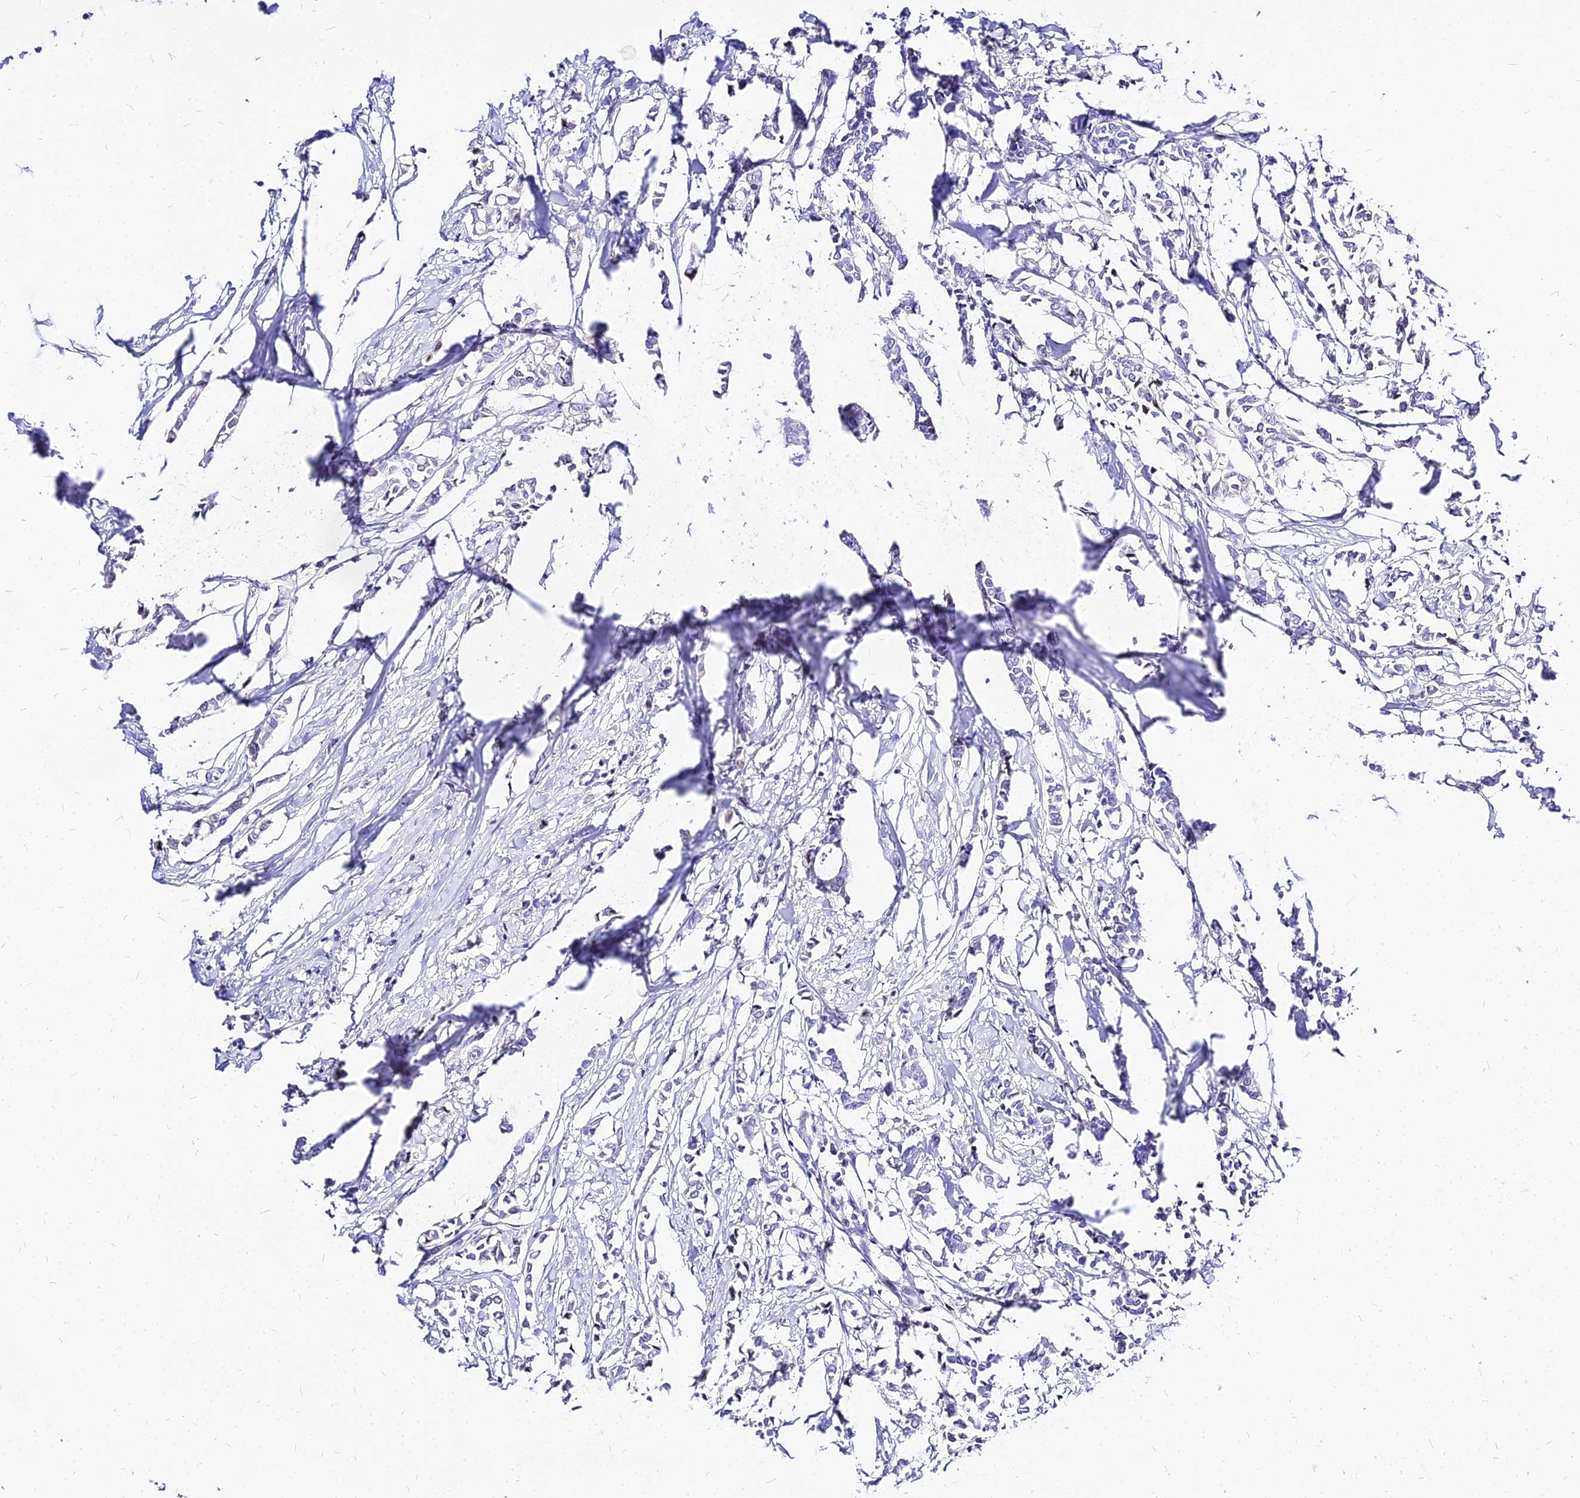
{"staining": {"intensity": "negative", "quantity": "none", "location": "none"}, "tissue": "breast cancer", "cell_type": "Tumor cells", "image_type": "cancer", "snomed": [{"axis": "morphology", "description": "Duct carcinoma"}, {"axis": "topography", "description": "Breast"}], "caption": "The immunohistochemistry image has no significant positivity in tumor cells of infiltrating ductal carcinoma (breast) tissue.", "gene": "CARD18", "patient": {"sex": "female", "age": 41}}